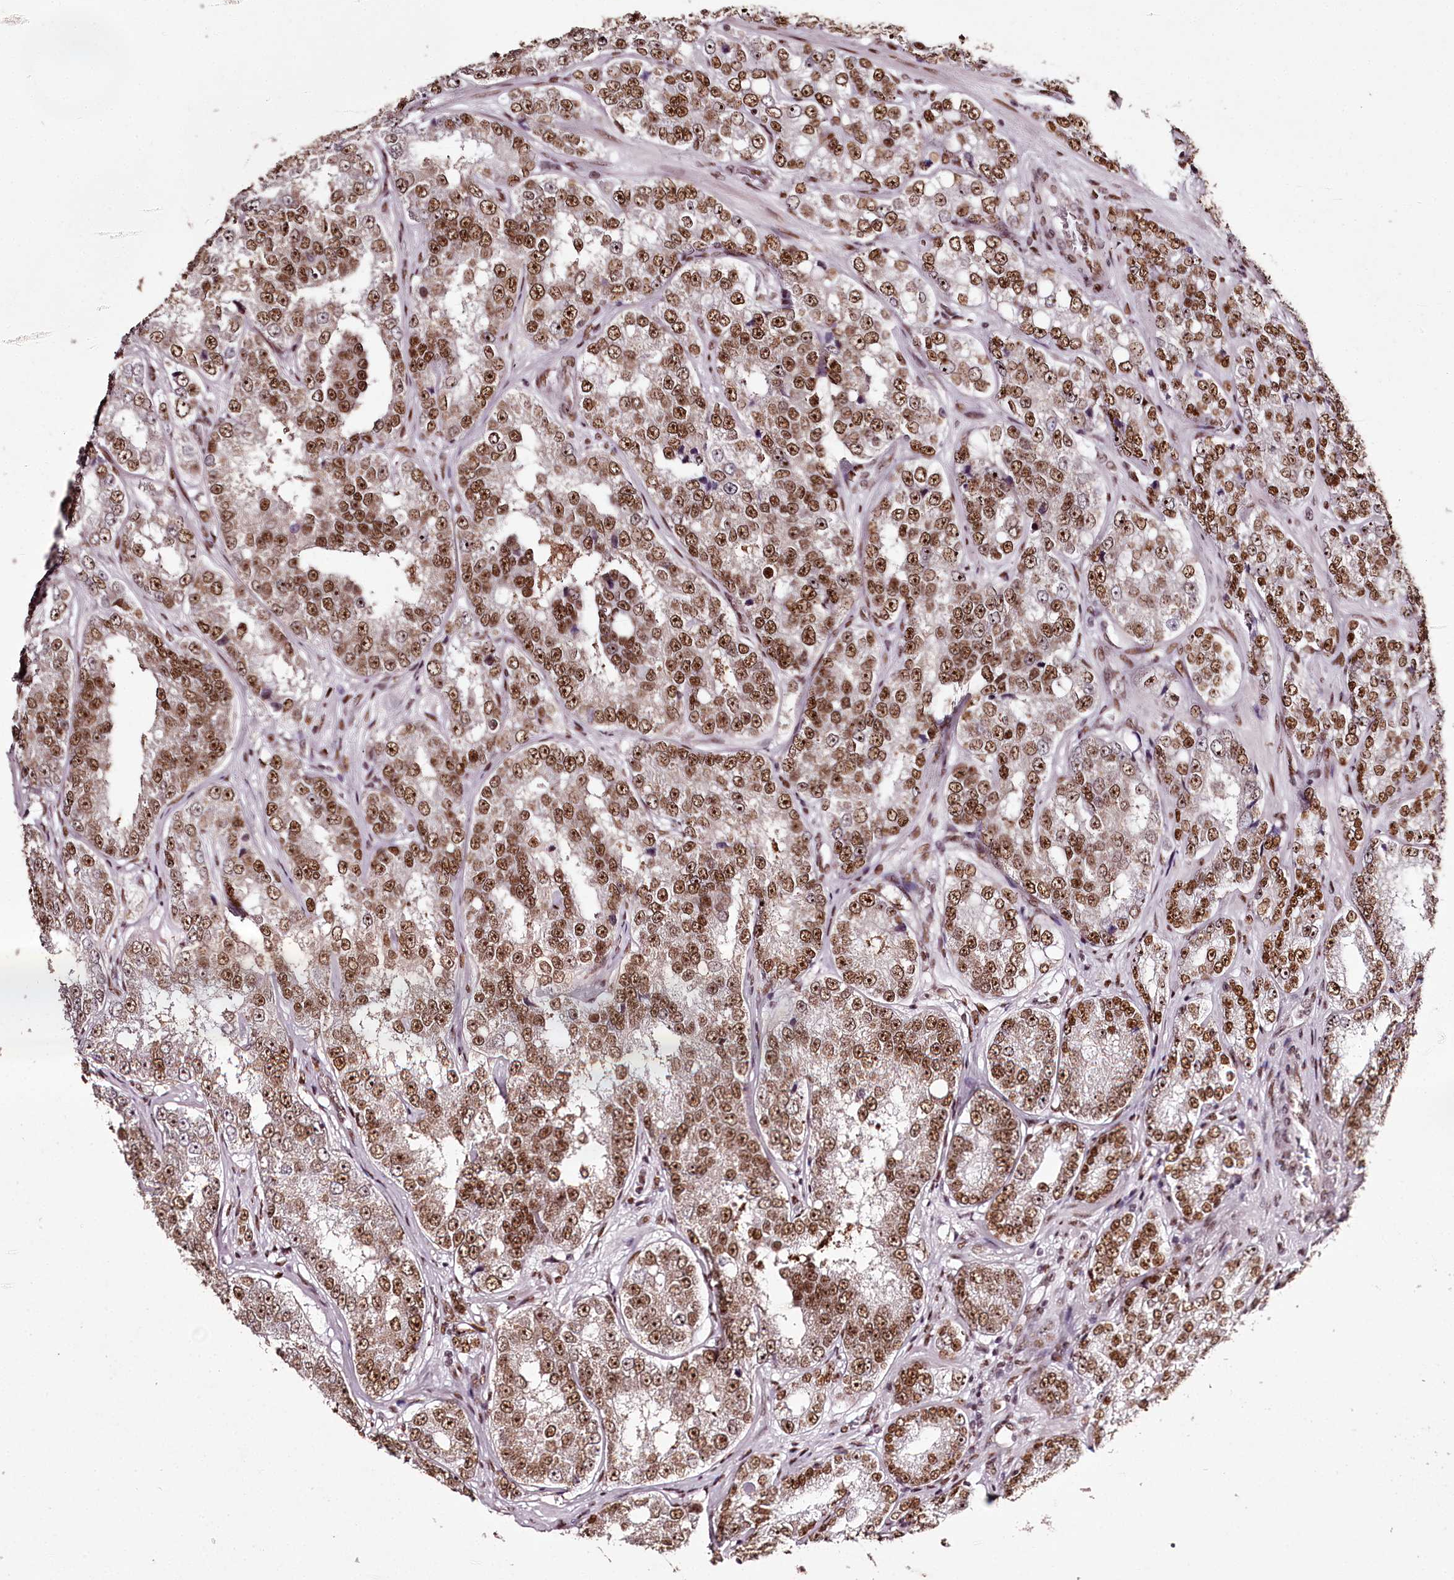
{"staining": {"intensity": "moderate", "quantity": ">75%", "location": "nuclear"}, "tissue": "prostate cancer", "cell_type": "Tumor cells", "image_type": "cancer", "snomed": [{"axis": "morphology", "description": "Normal tissue, NOS"}, {"axis": "morphology", "description": "Adenocarcinoma, High grade"}, {"axis": "topography", "description": "Prostate"}], "caption": "Prostate cancer was stained to show a protein in brown. There is medium levels of moderate nuclear staining in approximately >75% of tumor cells.", "gene": "PSPC1", "patient": {"sex": "male", "age": 83}}